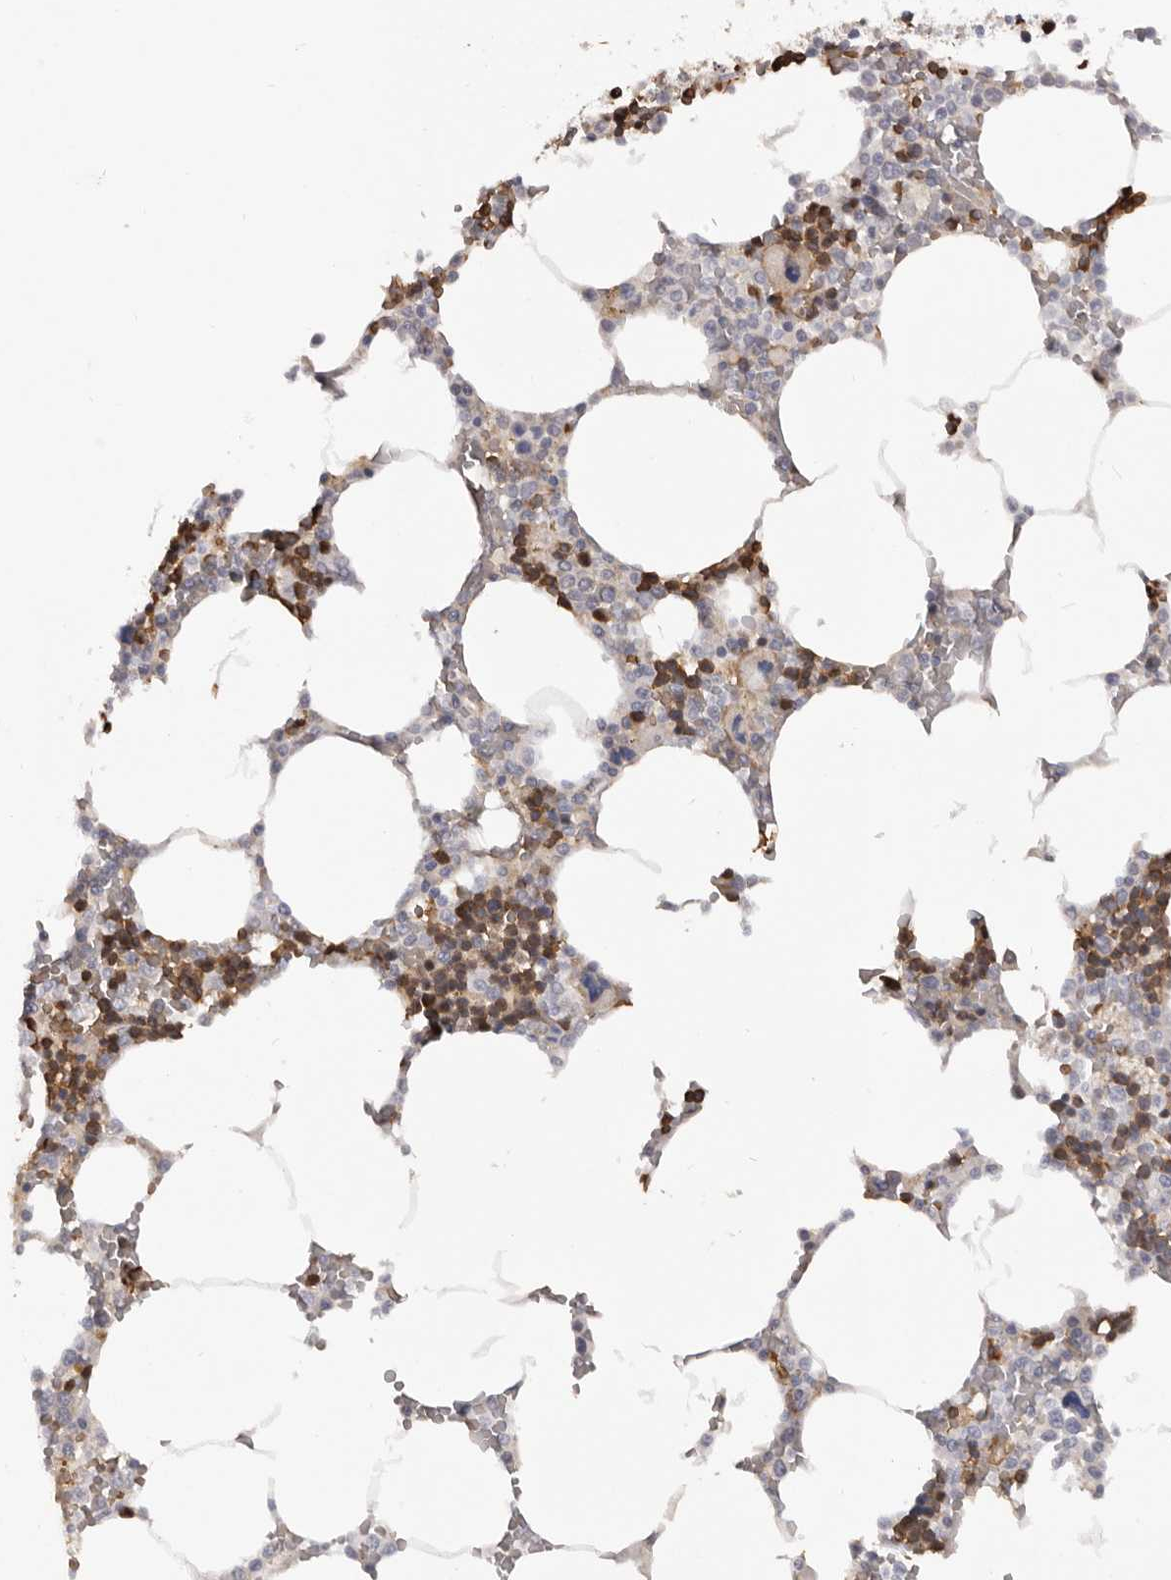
{"staining": {"intensity": "moderate", "quantity": "25%-75%", "location": "cytoplasmic/membranous"}, "tissue": "bone marrow", "cell_type": "Hematopoietic cells", "image_type": "normal", "snomed": [{"axis": "morphology", "description": "Normal tissue, NOS"}, {"axis": "topography", "description": "Bone marrow"}], "caption": "Immunohistochemistry (IHC) of normal human bone marrow reveals medium levels of moderate cytoplasmic/membranous expression in about 25%-75% of hematopoietic cells. Using DAB (3,3'-diaminobenzidine) (brown) and hematoxylin (blue) stains, captured at high magnification using brightfield microscopy.", "gene": "TNR", "patient": {"sex": "male", "age": 70}}